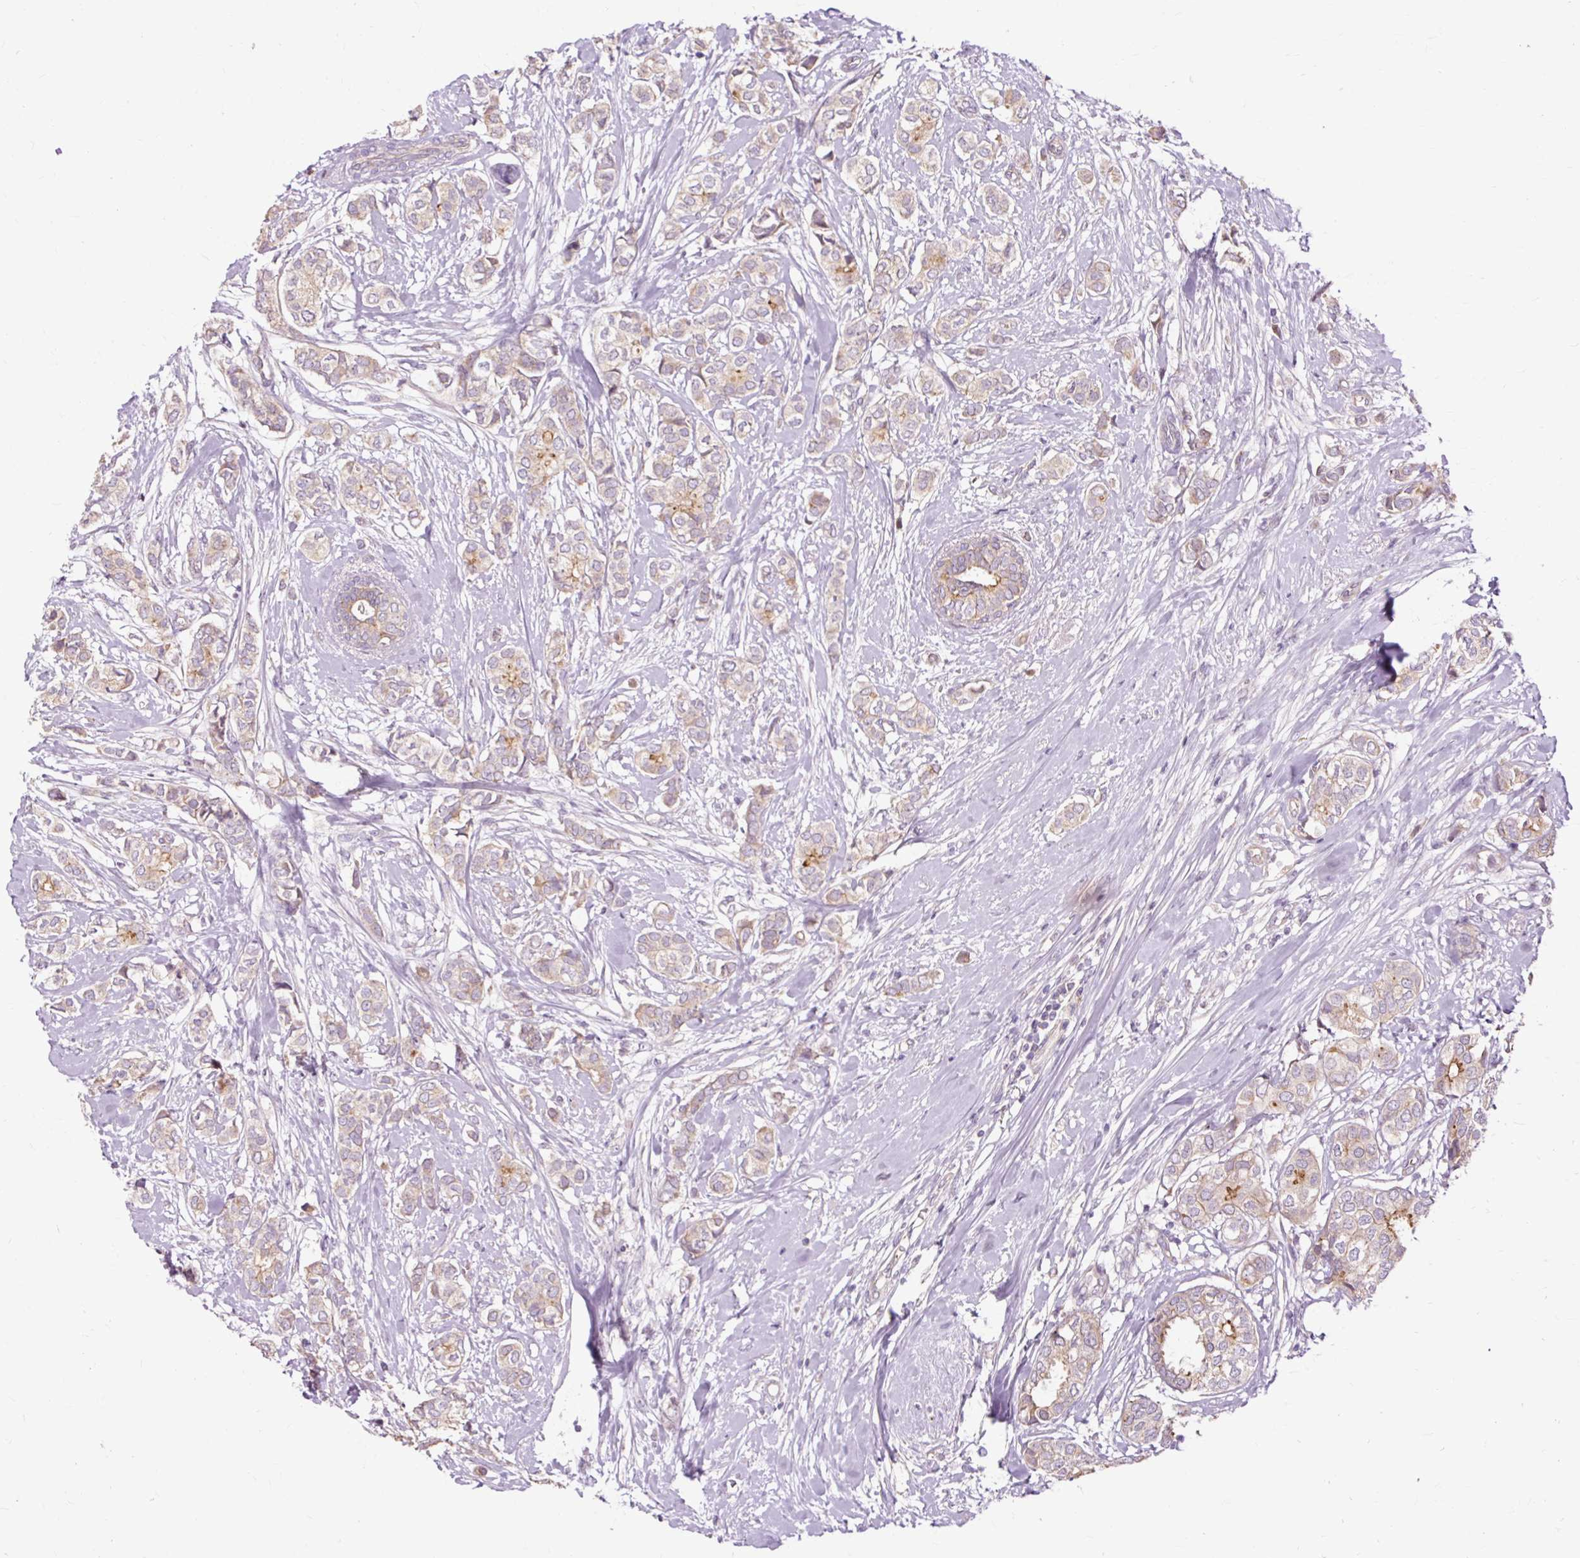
{"staining": {"intensity": "weak", "quantity": ">75%", "location": "cytoplasmic/membranous"}, "tissue": "breast cancer", "cell_type": "Tumor cells", "image_type": "cancer", "snomed": [{"axis": "morphology", "description": "Duct carcinoma"}, {"axis": "topography", "description": "Breast"}], "caption": "IHC image of human infiltrating ductal carcinoma (breast) stained for a protein (brown), which demonstrates low levels of weak cytoplasmic/membranous staining in about >75% of tumor cells.", "gene": "PDZD2", "patient": {"sex": "female", "age": 73}}